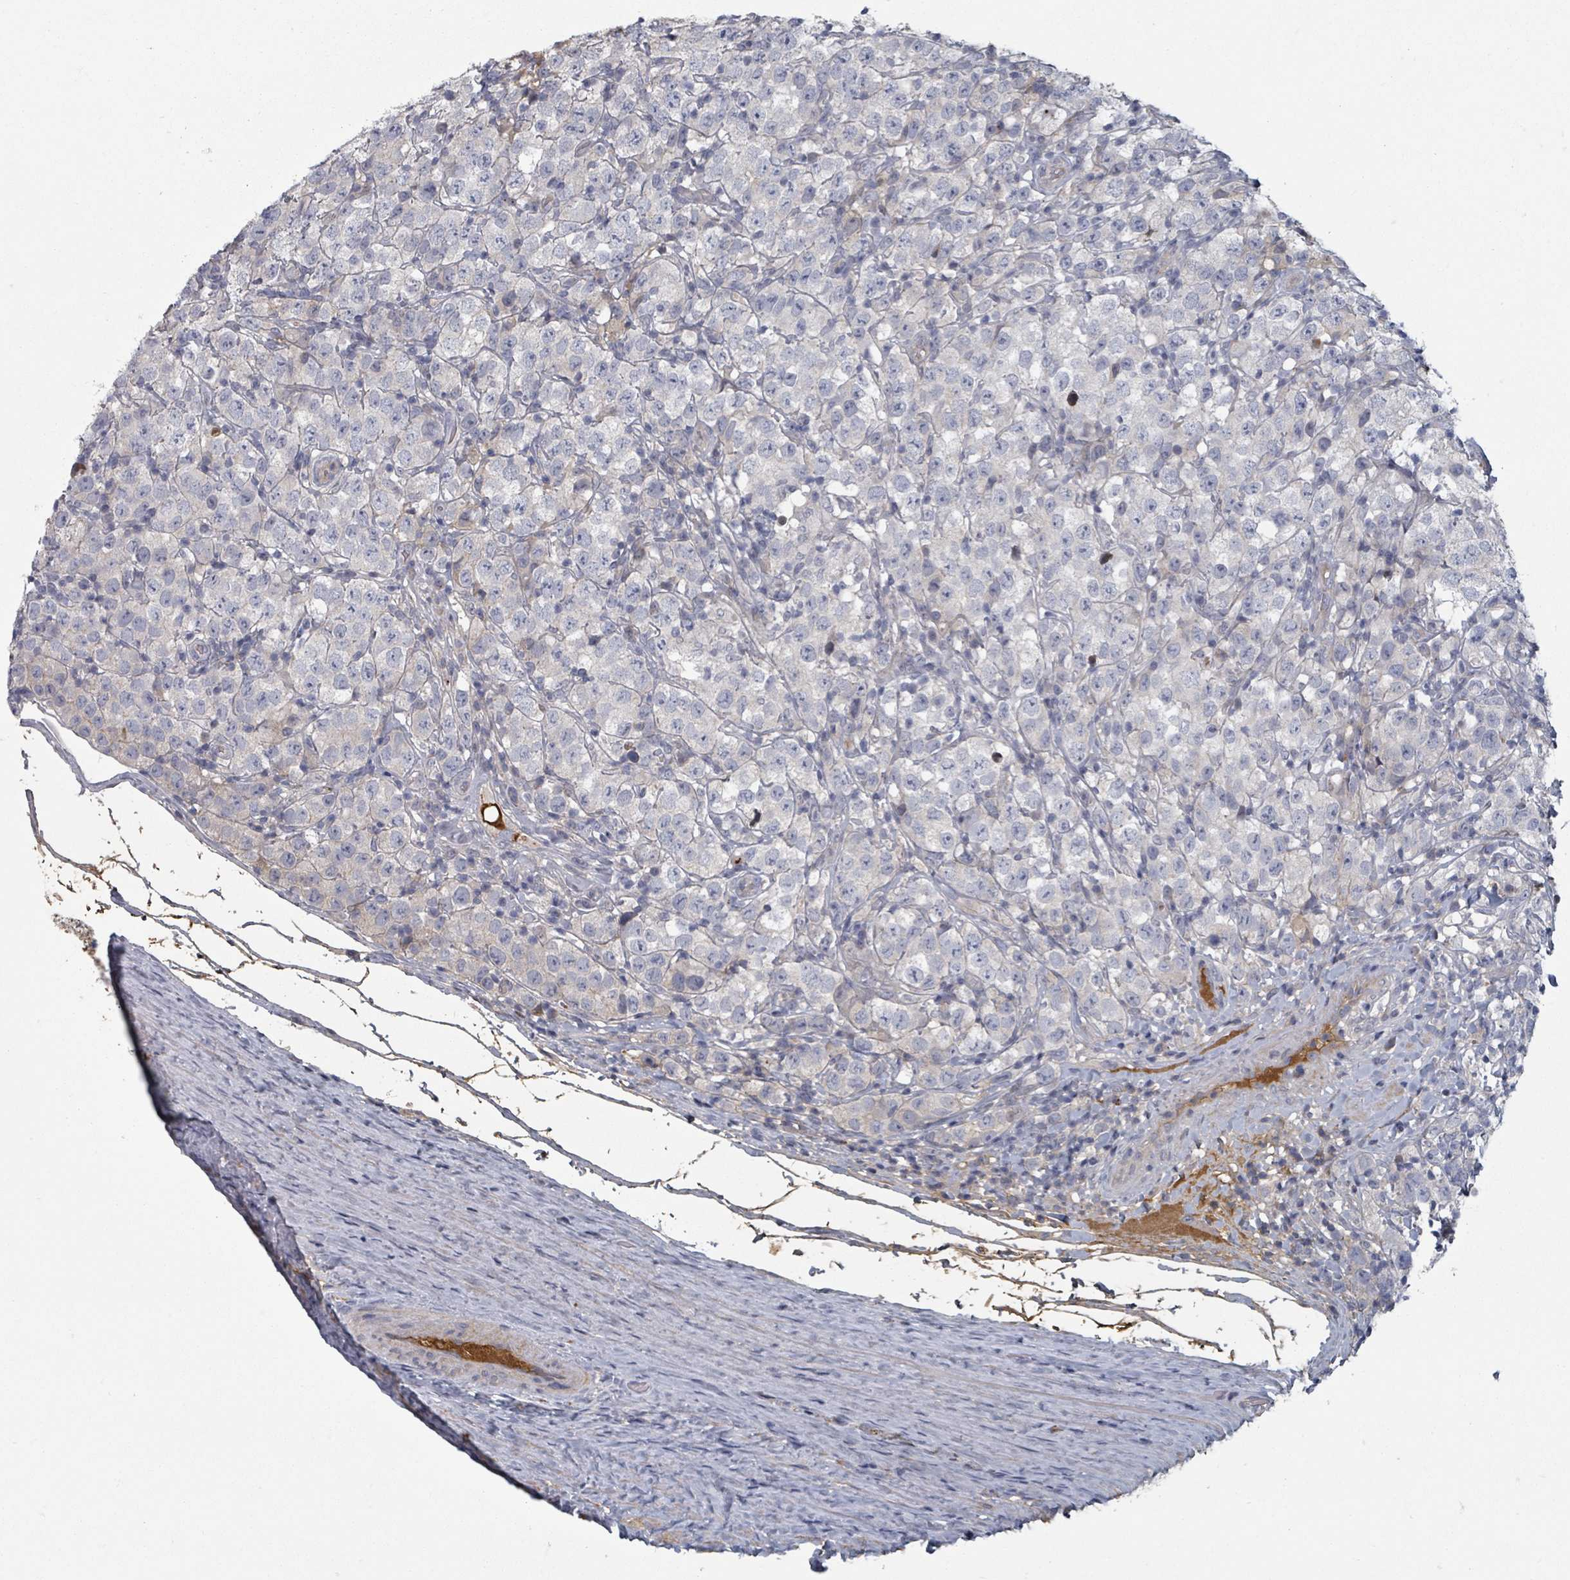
{"staining": {"intensity": "negative", "quantity": "none", "location": "none"}, "tissue": "testis cancer", "cell_type": "Tumor cells", "image_type": "cancer", "snomed": [{"axis": "morphology", "description": "Seminoma, NOS"}, {"axis": "morphology", "description": "Carcinoma, Embryonal, NOS"}, {"axis": "topography", "description": "Testis"}], "caption": "The photomicrograph displays no staining of tumor cells in testis cancer (embryonal carcinoma). The staining is performed using DAB (3,3'-diaminobenzidine) brown chromogen with nuclei counter-stained in using hematoxylin.", "gene": "GABBR1", "patient": {"sex": "male", "age": 41}}